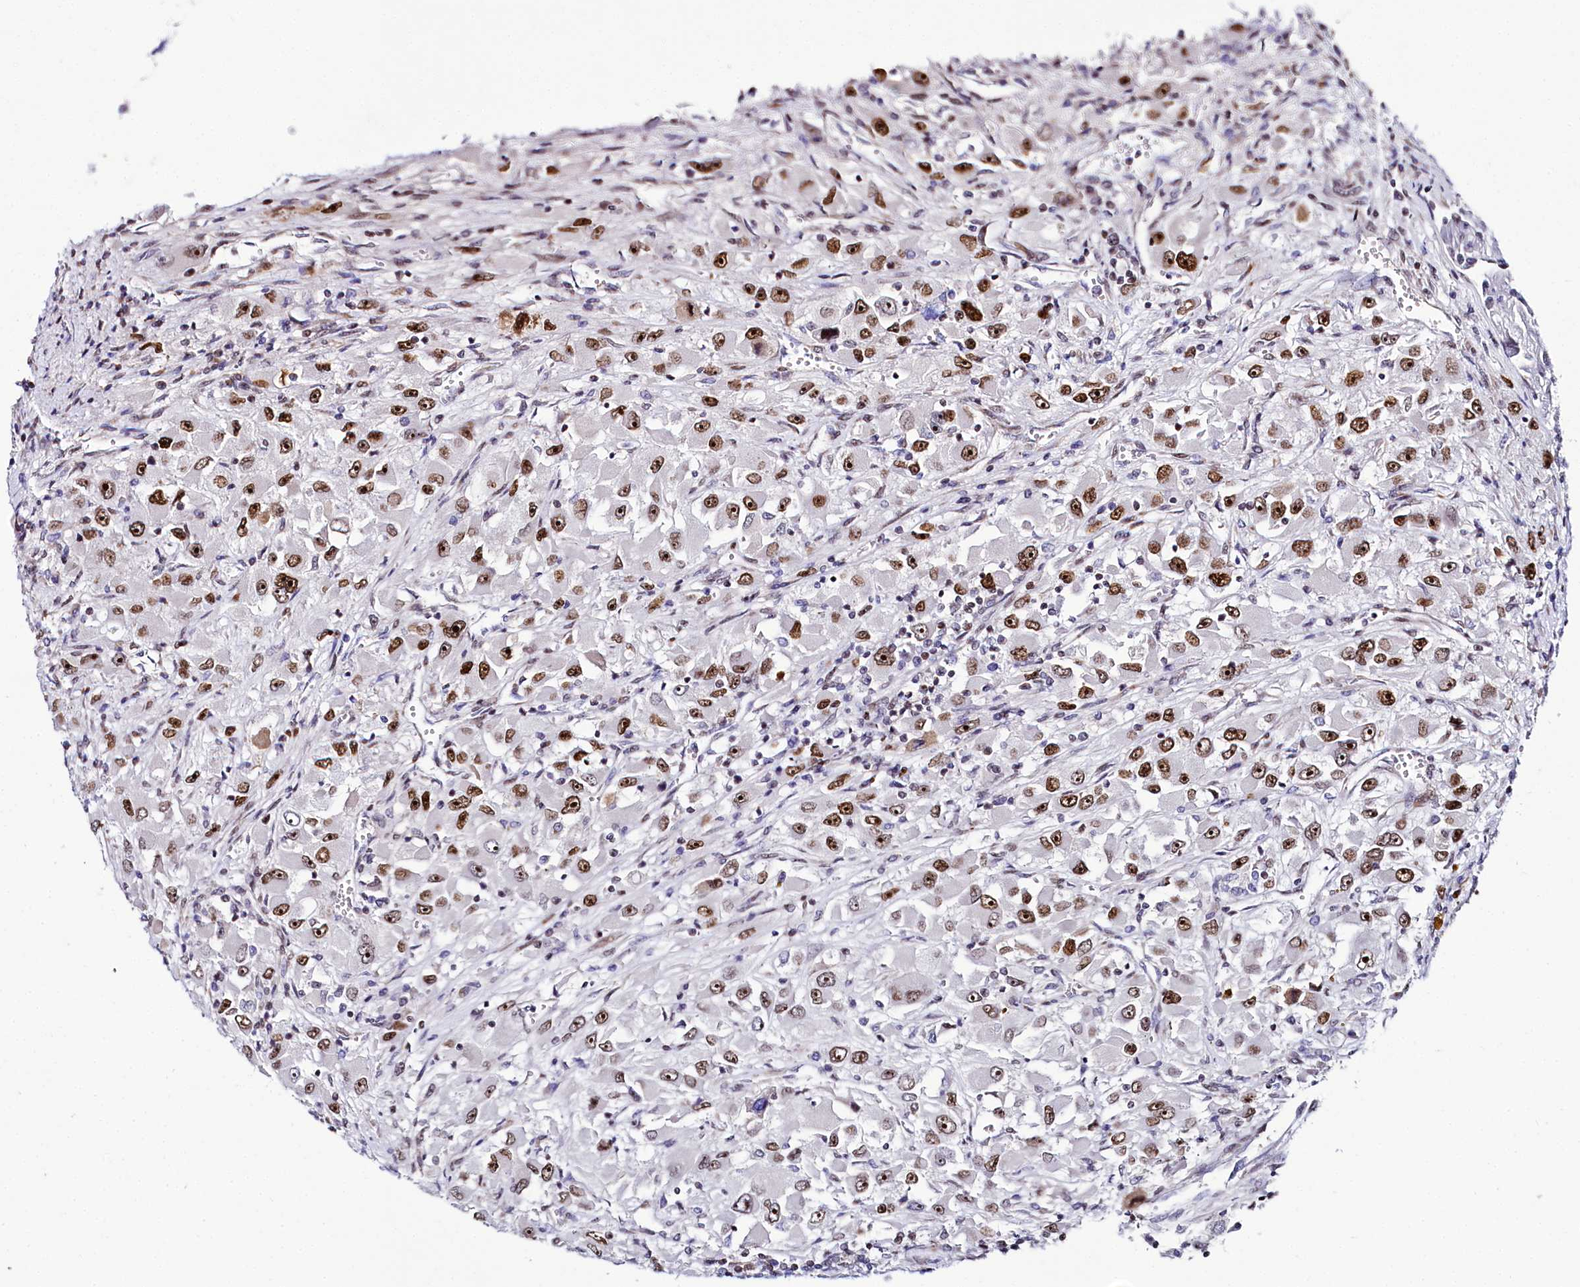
{"staining": {"intensity": "strong", "quantity": ">75%", "location": "nuclear"}, "tissue": "renal cancer", "cell_type": "Tumor cells", "image_type": "cancer", "snomed": [{"axis": "morphology", "description": "Adenocarcinoma, NOS"}, {"axis": "topography", "description": "Kidney"}], "caption": "Immunohistochemistry (IHC) image of neoplastic tissue: human renal adenocarcinoma stained using immunohistochemistry exhibits high levels of strong protein expression localized specifically in the nuclear of tumor cells, appearing as a nuclear brown color.", "gene": "TCOF1", "patient": {"sex": "female", "age": 52}}